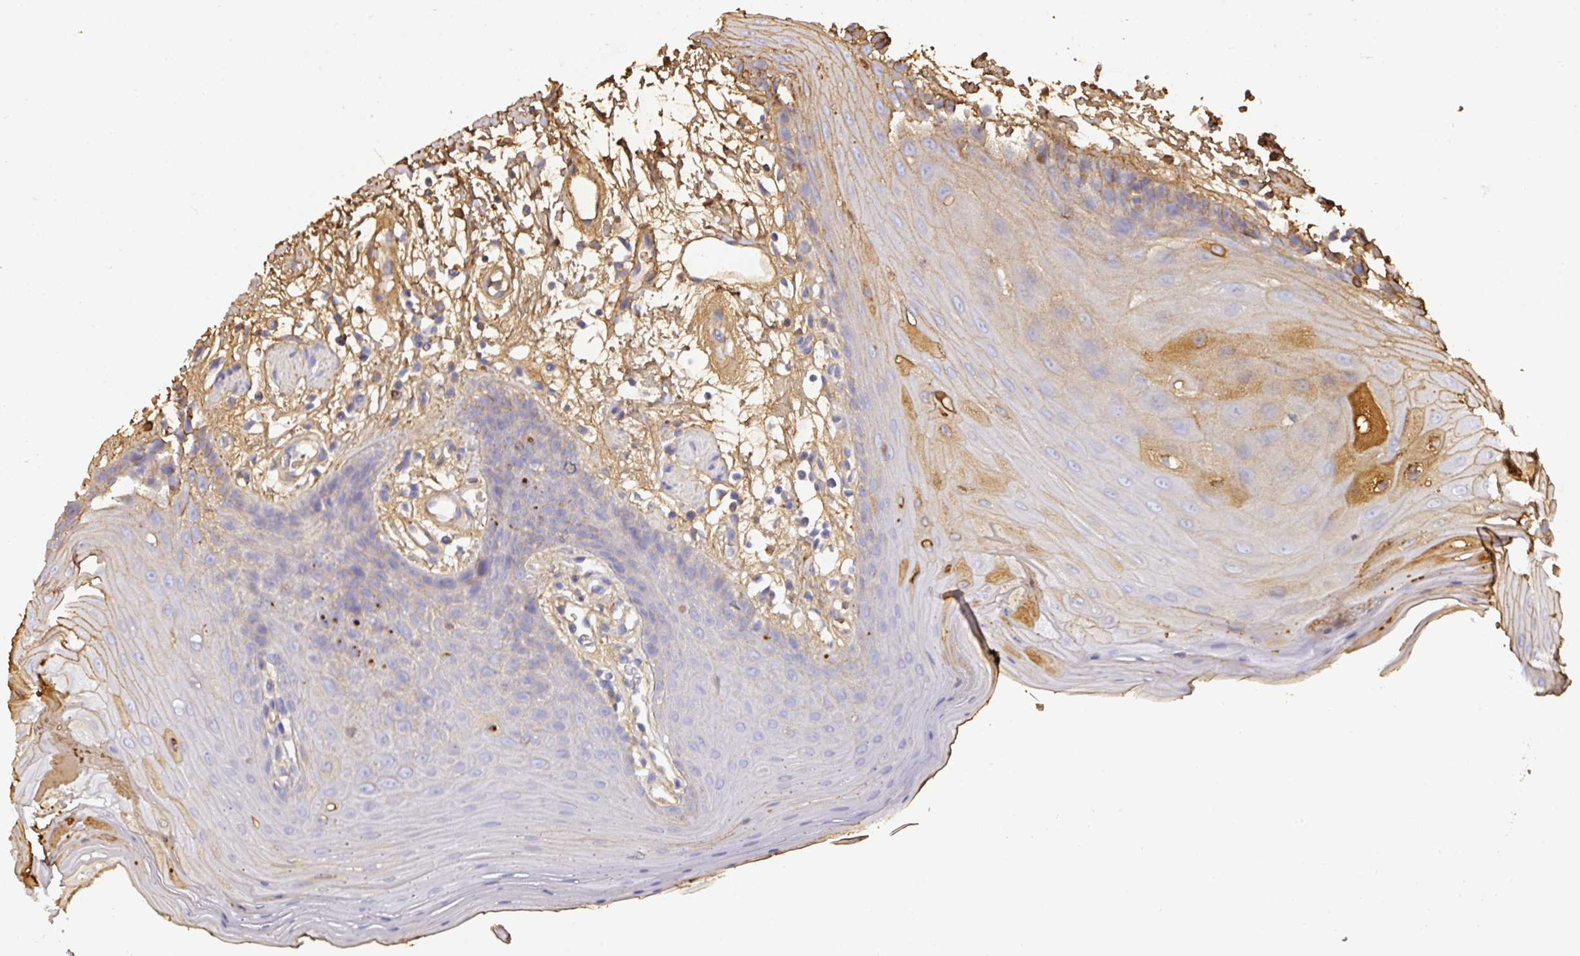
{"staining": {"intensity": "moderate", "quantity": "<25%", "location": "cytoplasmic/membranous"}, "tissue": "oral mucosa", "cell_type": "Squamous epithelial cells", "image_type": "normal", "snomed": [{"axis": "morphology", "description": "Normal tissue, NOS"}, {"axis": "topography", "description": "Oral tissue"}, {"axis": "topography", "description": "Tounge, NOS"}], "caption": "This photomicrograph reveals immunohistochemistry (IHC) staining of unremarkable oral mucosa, with low moderate cytoplasmic/membranous expression in about <25% of squamous epithelial cells.", "gene": "ALB", "patient": {"sex": "female", "age": 59}}